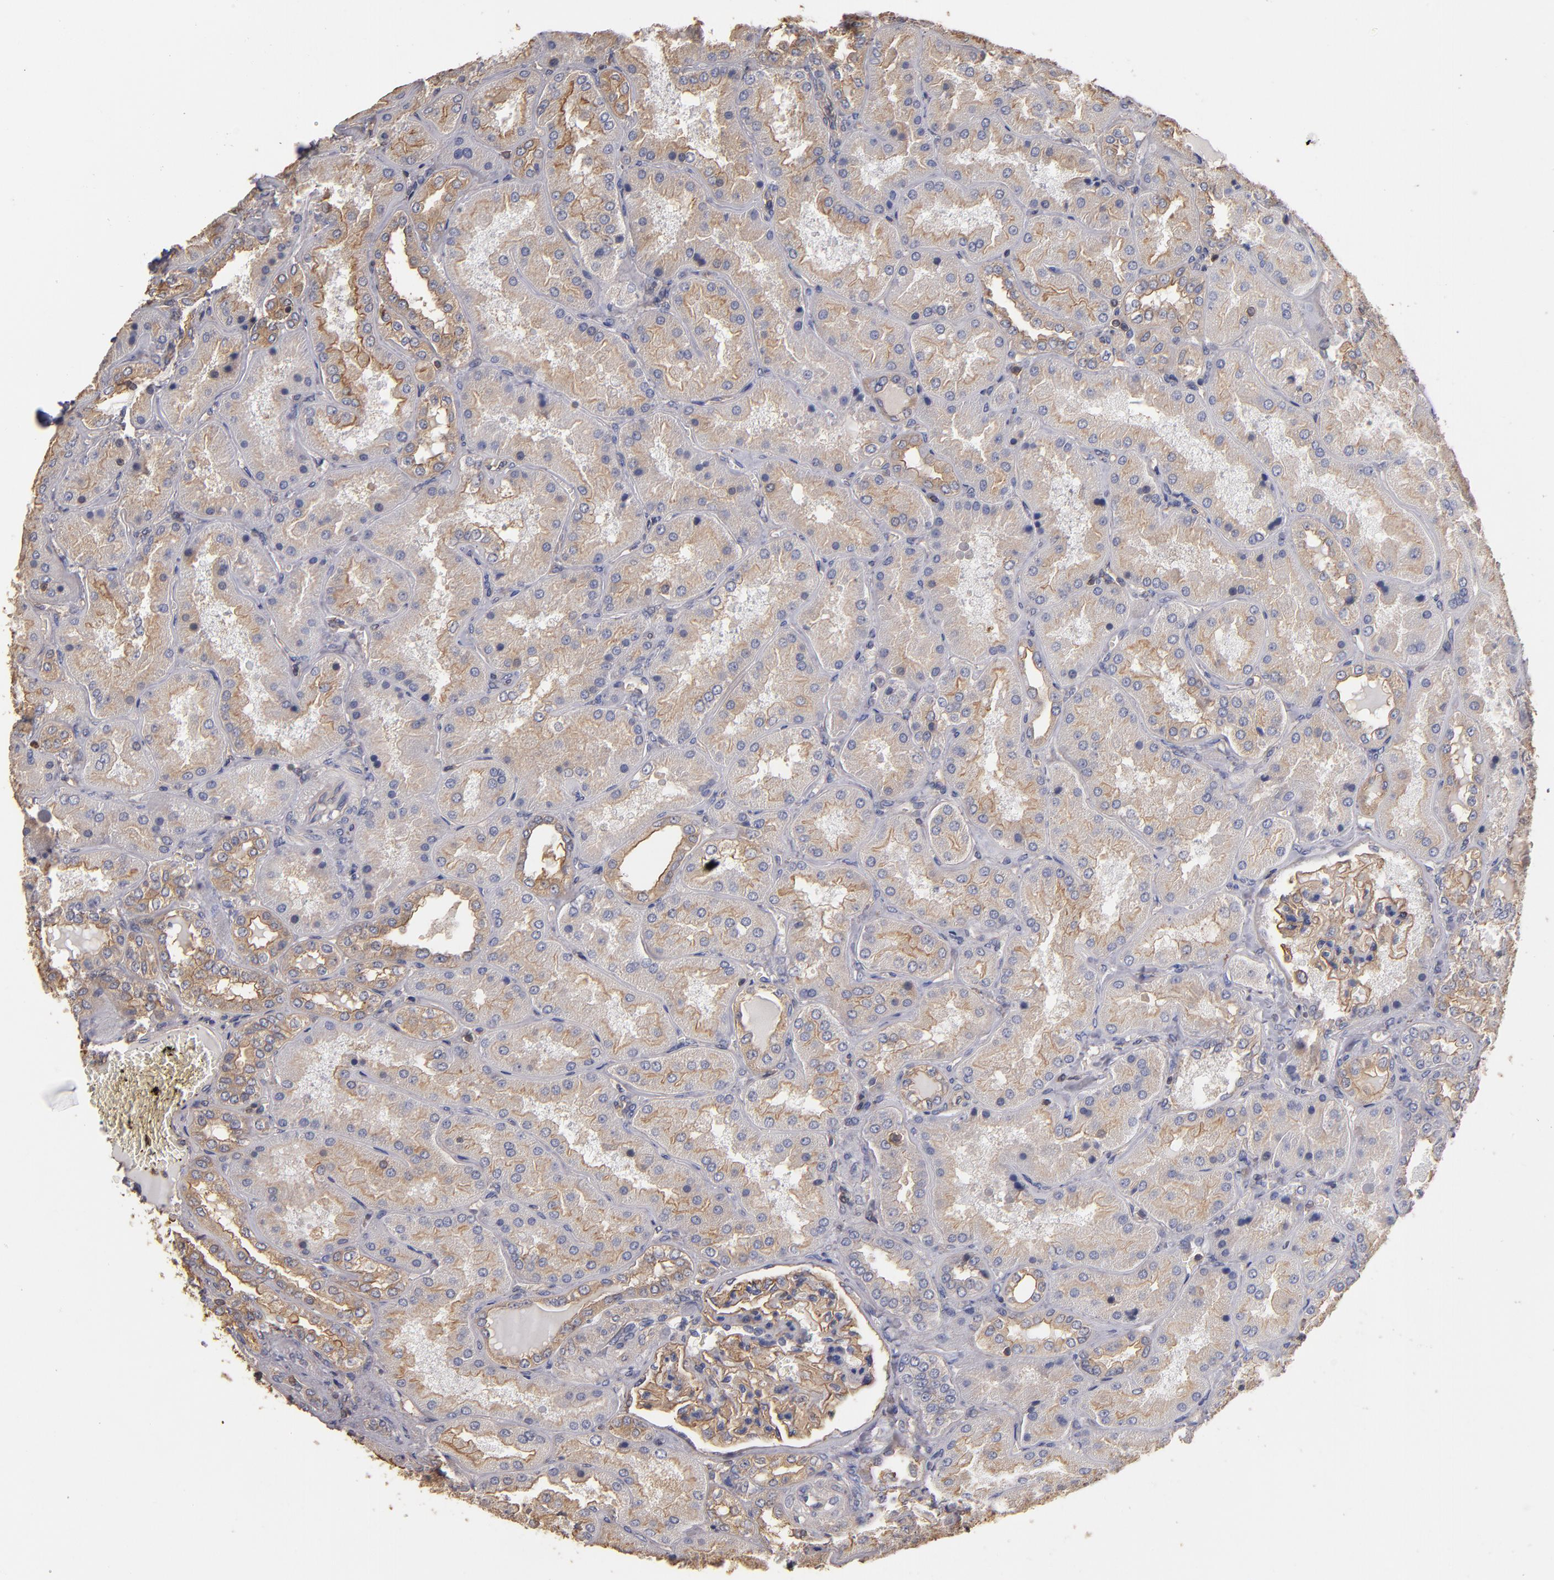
{"staining": {"intensity": "moderate", "quantity": ">75%", "location": "cytoplasmic/membranous"}, "tissue": "kidney", "cell_type": "Cells in glomeruli", "image_type": "normal", "snomed": [{"axis": "morphology", "description": "Normal tissue, NOS"}, {"axis": "topography", "description": "Kidney"}], "caption": "About >75% of cells in glomeruli in benign kidney display moderate cytoplasmic/membranous protein staining as visualized by brown immunohistochemical staining.", "gene": "ESYT2", "patient": {"sex": "female", "age": 56}}